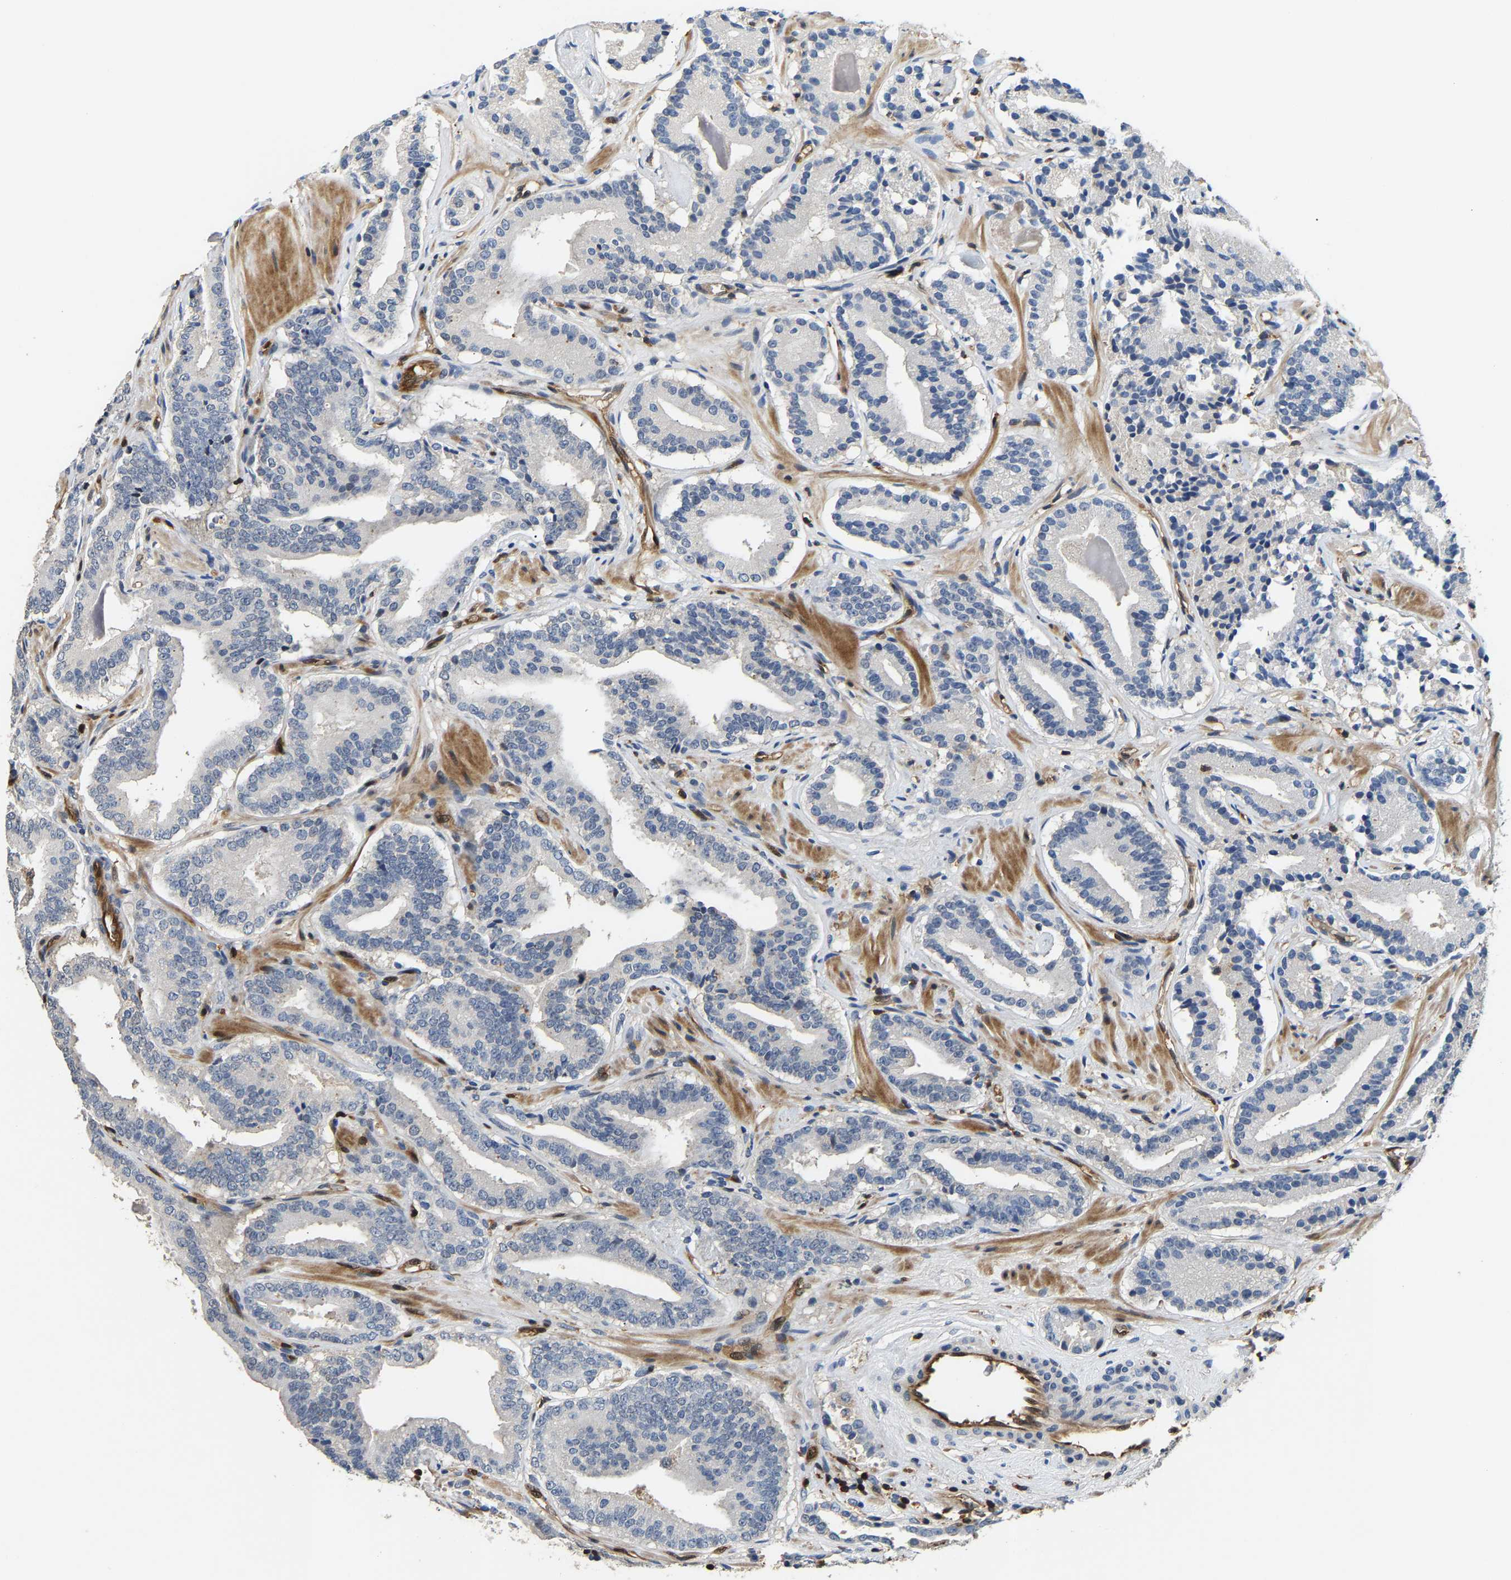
{"staining": {"intensity": "negative", "quantity": "none", "location": "none"}, "tissue": "prostate cancer", "cell_type": "Tumor cells", "image_type": "cancer", "snomed": [{"axis": "morphology", "description": "Adenocarcinoma, Low grade"}, {"axis": "topography", "description": "Prostate"}], "caption": "Immunohistochemical staining of human adenocarcinoma (low-grade) (prostate) exhibits no significant staining in tumor cells.", "gene": "GIMAP7", "patient": {"sex": "male", "age": 51}}